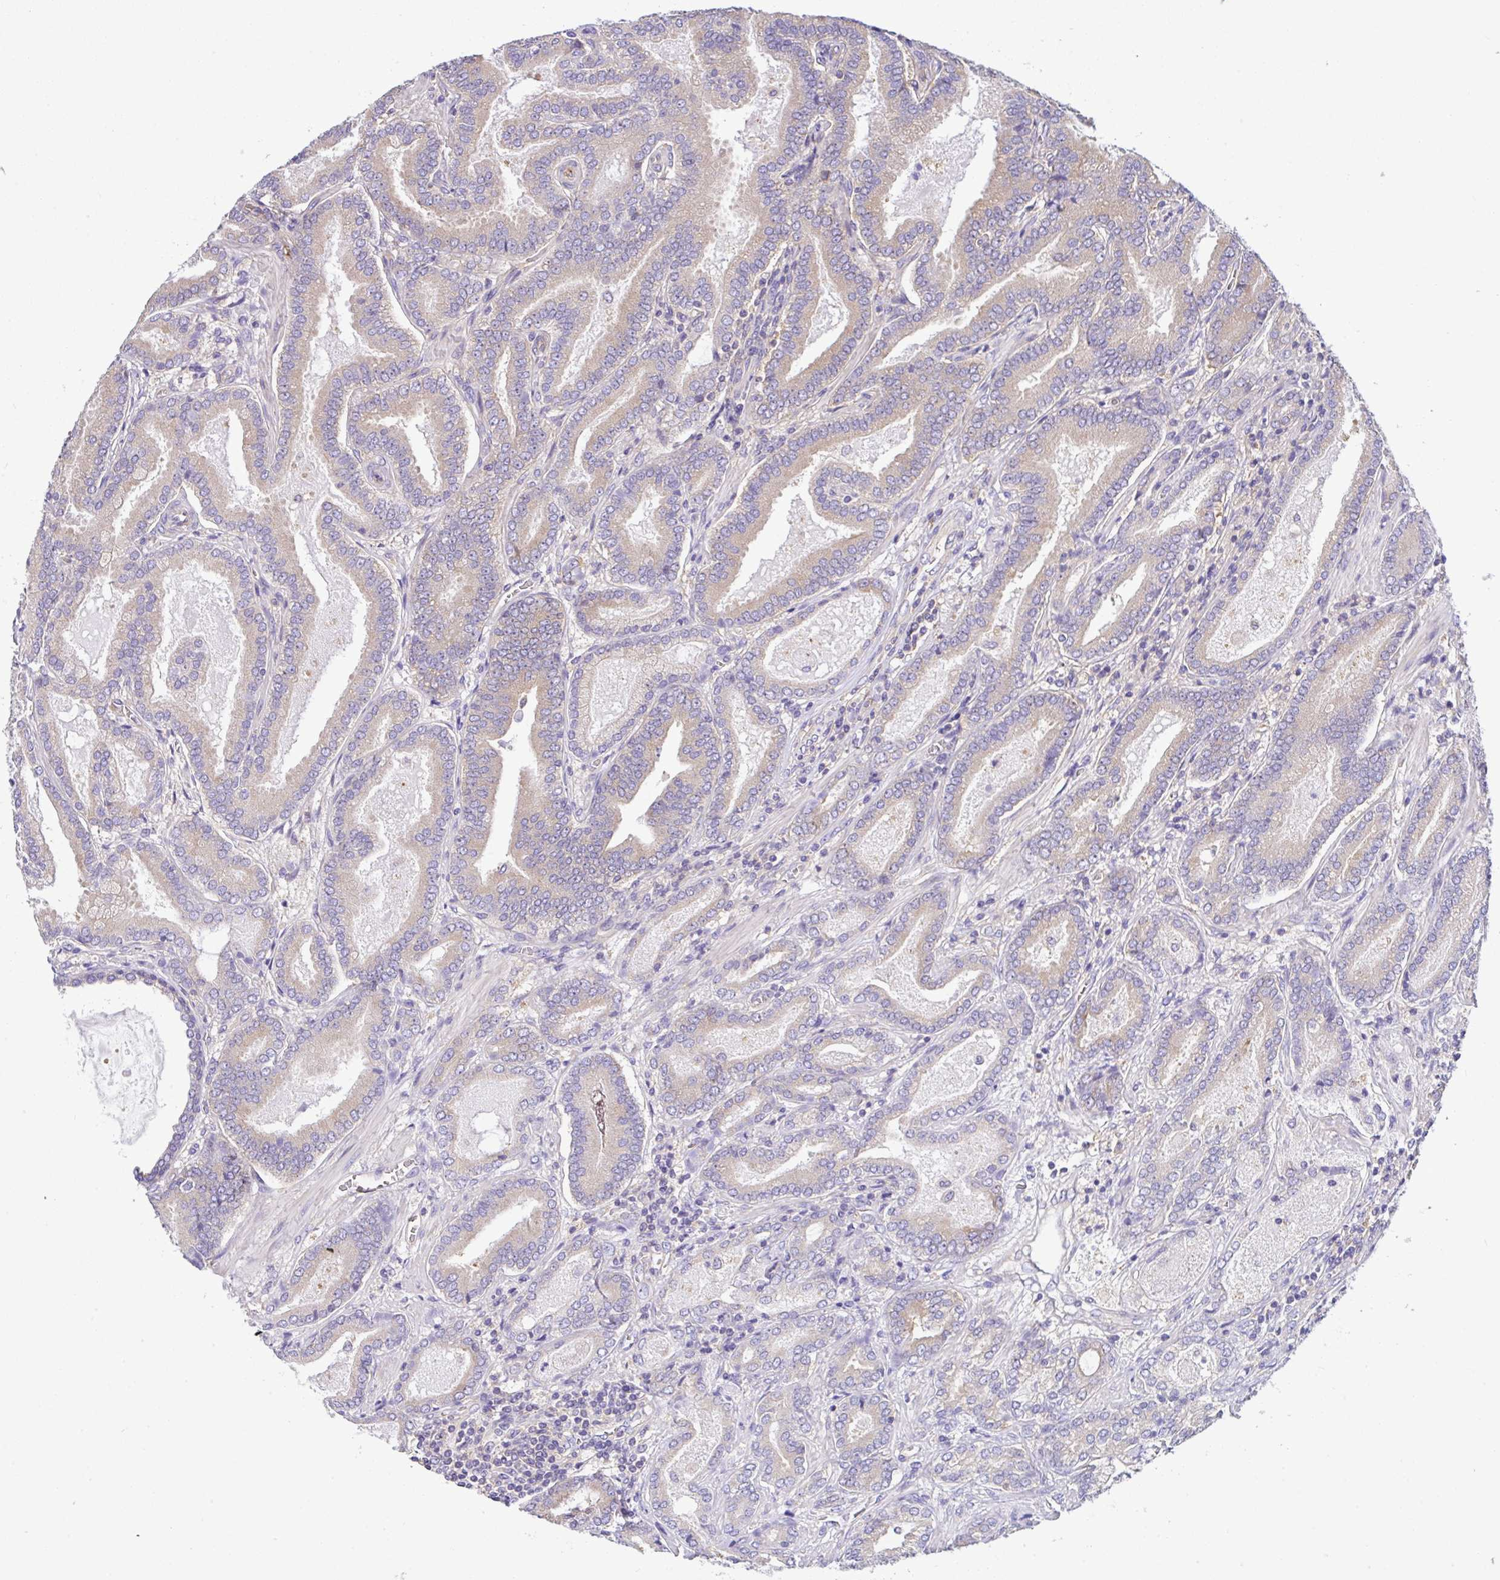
{"staining": {"intensity": "negative", "quantity": "none", "location": "none"}, "tissue": "prostate cancer", "cell_type": "Tumor cells", "image_type": "cancer", "snomed": [{"axis": "morphology", "description": "Adenocarcinoma, High grade"}, {"axis": "topography", "description": "Prostate"}], "caption": "High power microscopy micrograph of an IHC image of adenocarcinoma (high-grade) (prostate), revealing no significant positivity in tumor cells.", "gene": "GFPT2", "patient": {"sex": "male", "age": 62}}